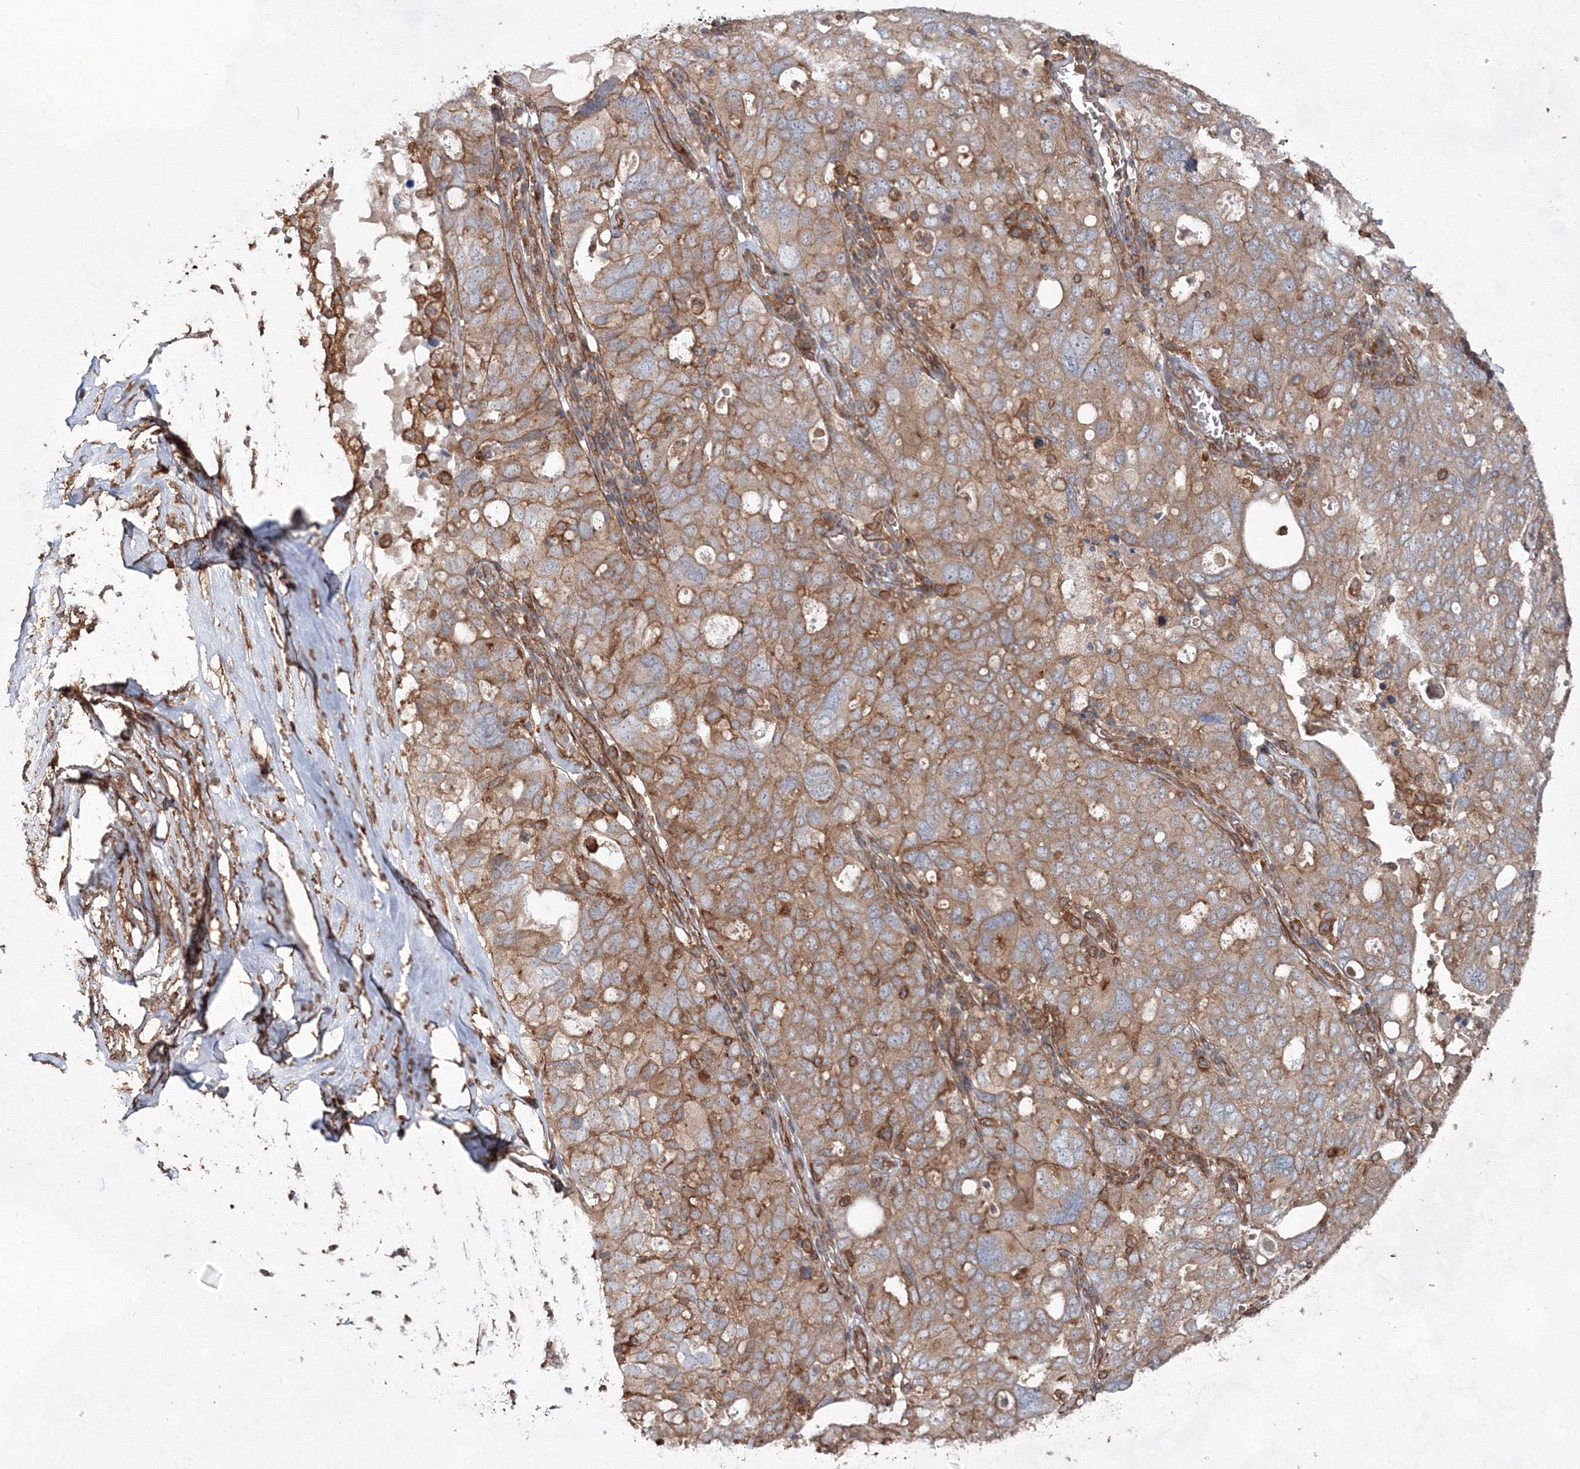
{"staining": {"intensity": "moderate", "quantity": ">75%", "location": "cytoplasmic/membranous"}, "tissue": "ovarian cancer", "cell_type": "Tumor cells", "image_type": "cancer", "snomed": [{"axis": "morphology", "description": "Carcinoma, endometroid"}, {"axis": "topography", "description": "Ovary"}], "caption": "About >75% of tumor cells in ovarian cancer display moderate cytoplasmic/membranous protein expression as visualized by brown immunohistochemical staining.", "gene": "EXOC6", "patient": {"sex": "female", "age": 62}}